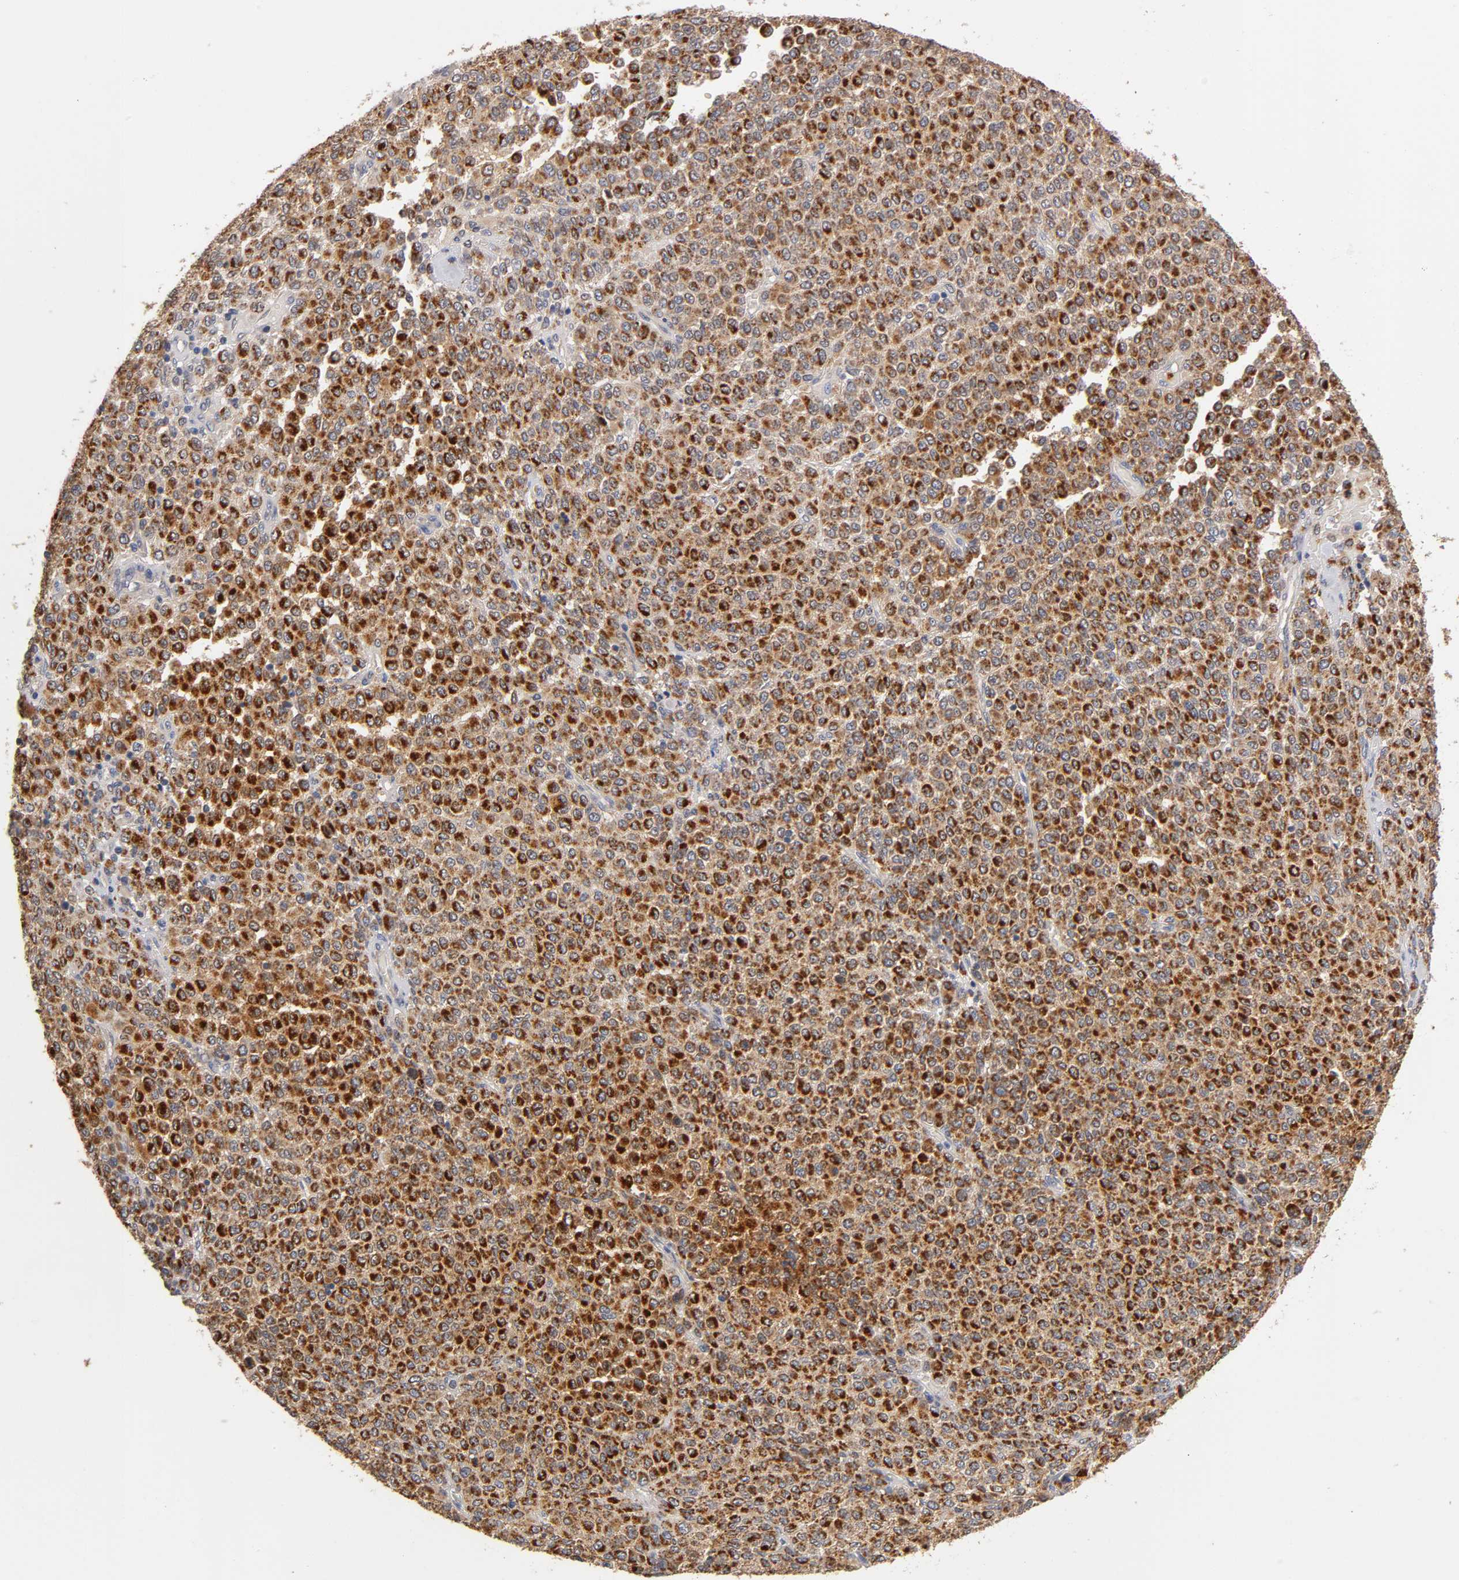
{"staining": {"intensity": "strong", "quantity": ">75%", "location": "cytoplasmic/membranous"}, "tissue": "melanoma", "cell_type": "Tumor cells", "image_type": "cancer", "snomed": [{"axis": "morphology", "description": "Malignant melanoma, Metastatic site"}, {"axis": "topography", "description": "Pancreas"}], "caption": "This histopathology image shows IHC staining of malignant melanoma (metastatic site), with high strong cytoplasmic/membranous positivity in about >75% of tumor cells.", "gene": "ISG15", "patient": {"sex": "female", "age": 30}}